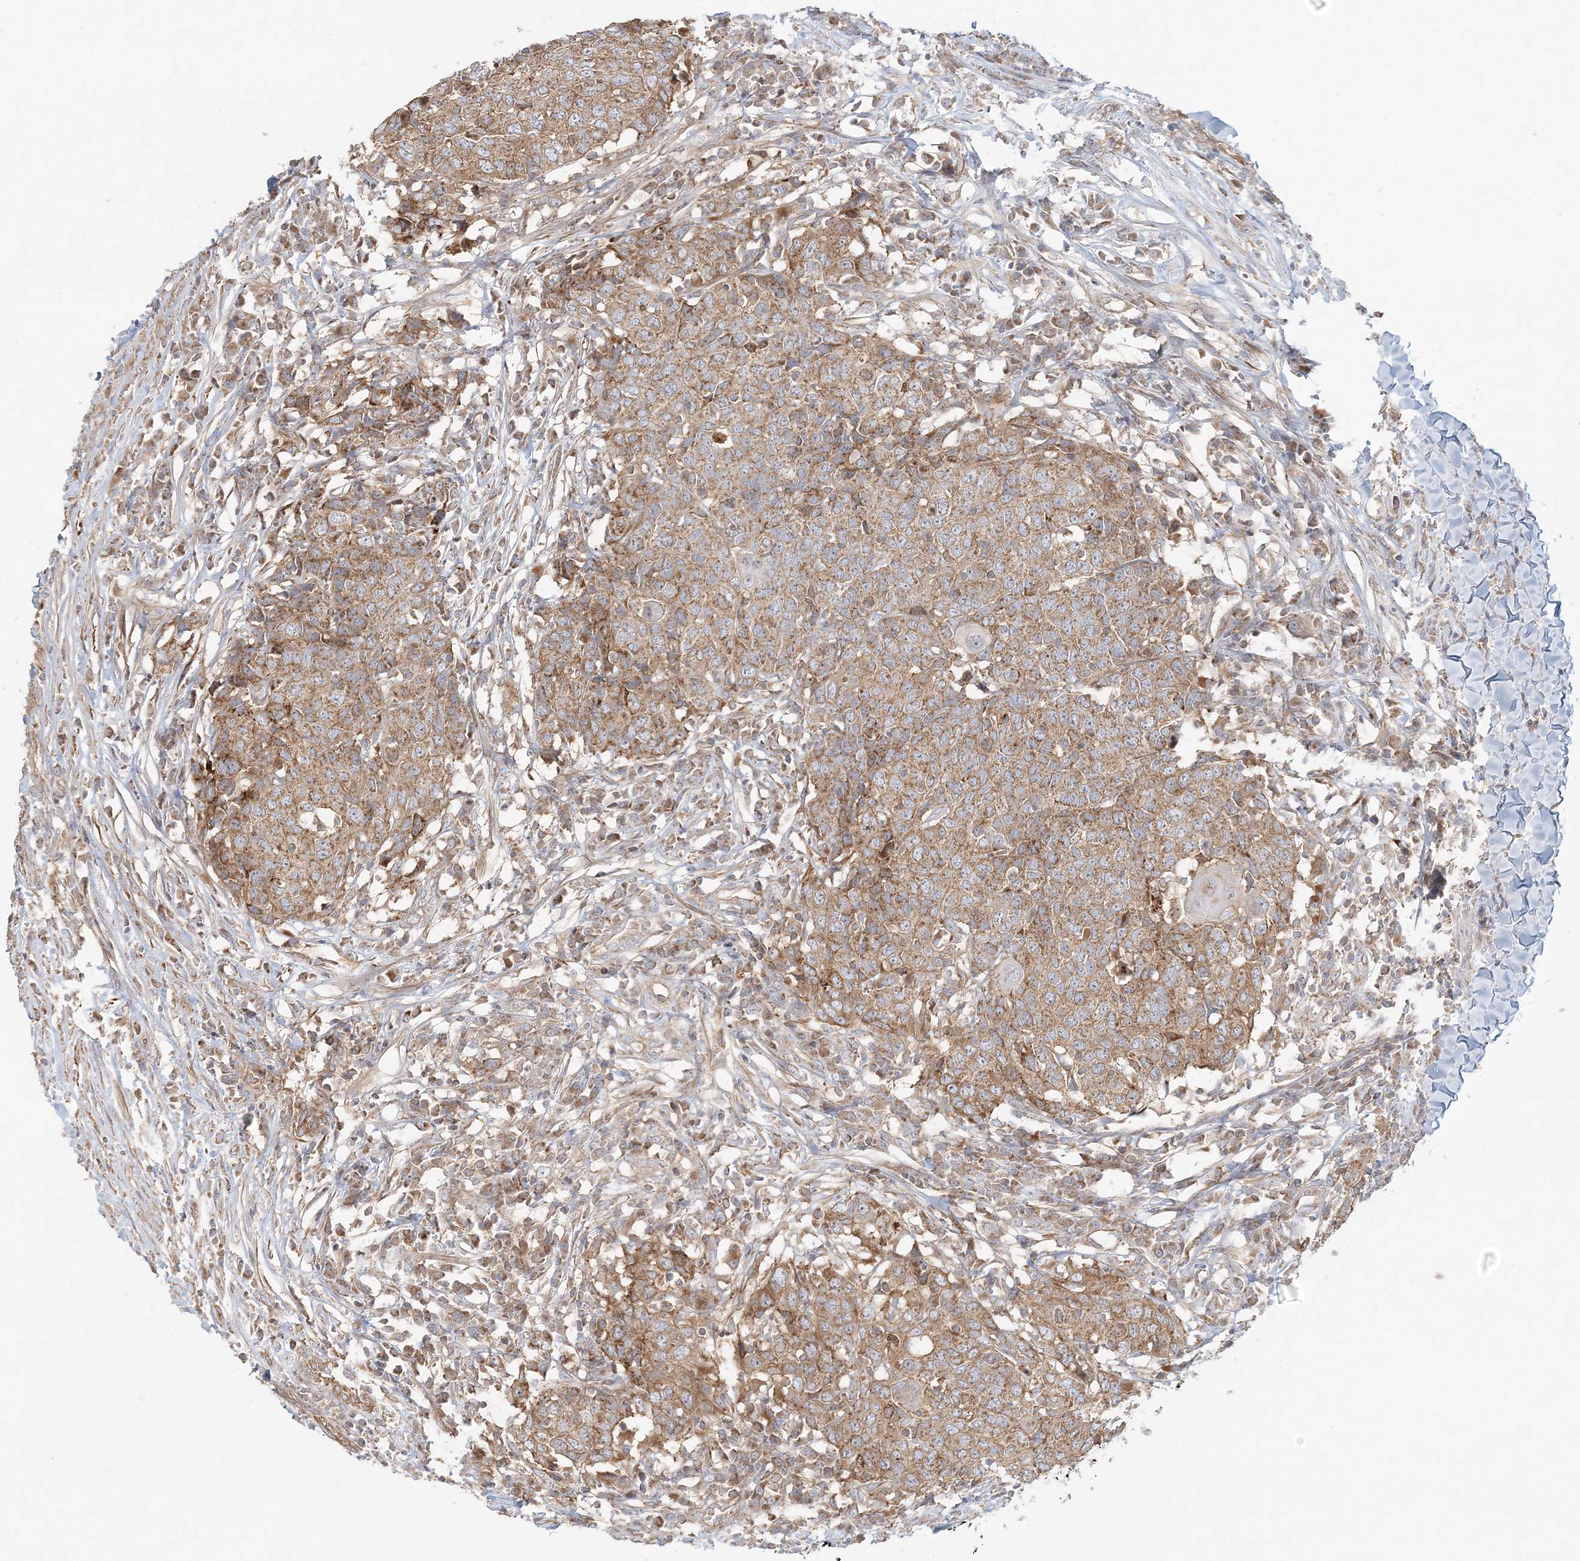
{"staining": {"intensity": "moderate", "quantity": ">75%", "location": "cytoplasmic/membranous"}, "tissue": "head and neck cancer", "cell_type": "Tumor cells", "image_type": "cancer", "snomed": [{"axis": "morphology", "description": "Squamous cell carcinoma, NOS"}, {"axis": "topography", "description": "Head-Neck"}], "caption": "Head and neck cancer (squamous cell carcinoma) stained with a brown dye exhibits moderate cytoplasmic/membranous positive staining in approximately >75% of tumor cells.", "gene": "KIAA0232", "patient": {"sex": "male", "age": 66}}